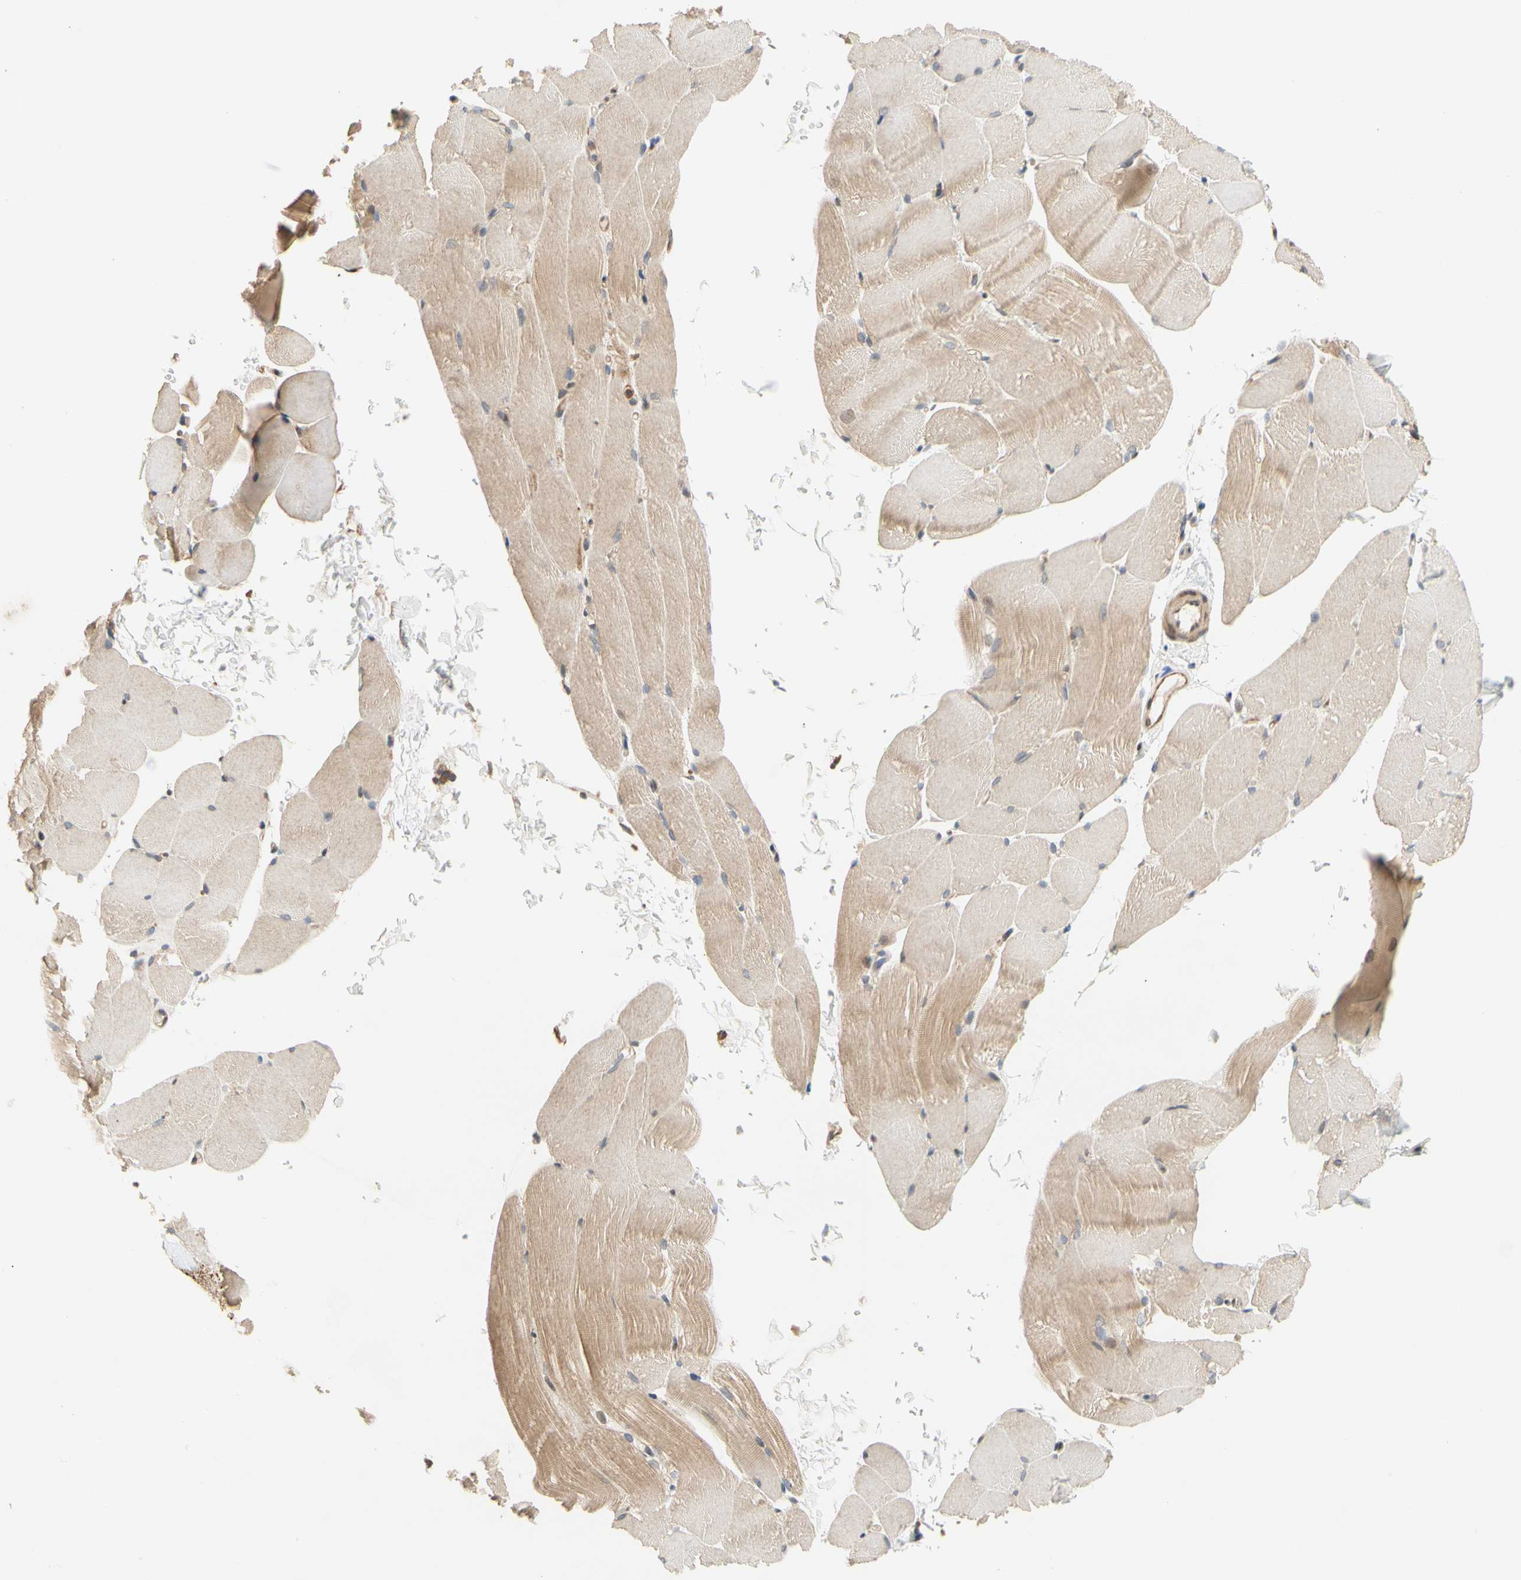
{"staining": {"intensity": "moderate", "quantity": "25%-75%", "location": "cytoplasmic/membranous"}, "tissue": "skeletal muscle", "cell_type": "Myocytes", "image_type": "normal", "snomed": [{"axis": "morphology", "description": "Normal tissue, NOS"}, {"axis": "topography", "description": "Skeletal muscle"}, {"axis": "topography", "description": "Parathyroid gland"}], "caption": "Immunohistochemistry histopathology image of benign skeletal muscle: skeletal muscle stained using immunohistochemistry shows medium levels of moderate protein expression localized specifically in the cytoplasmic/membranous of myocytes, appearing as a cytoplasmic/membranous brown color.", "gene": "ANKHD1", "patient": {"sex": "female", "age": 37}}